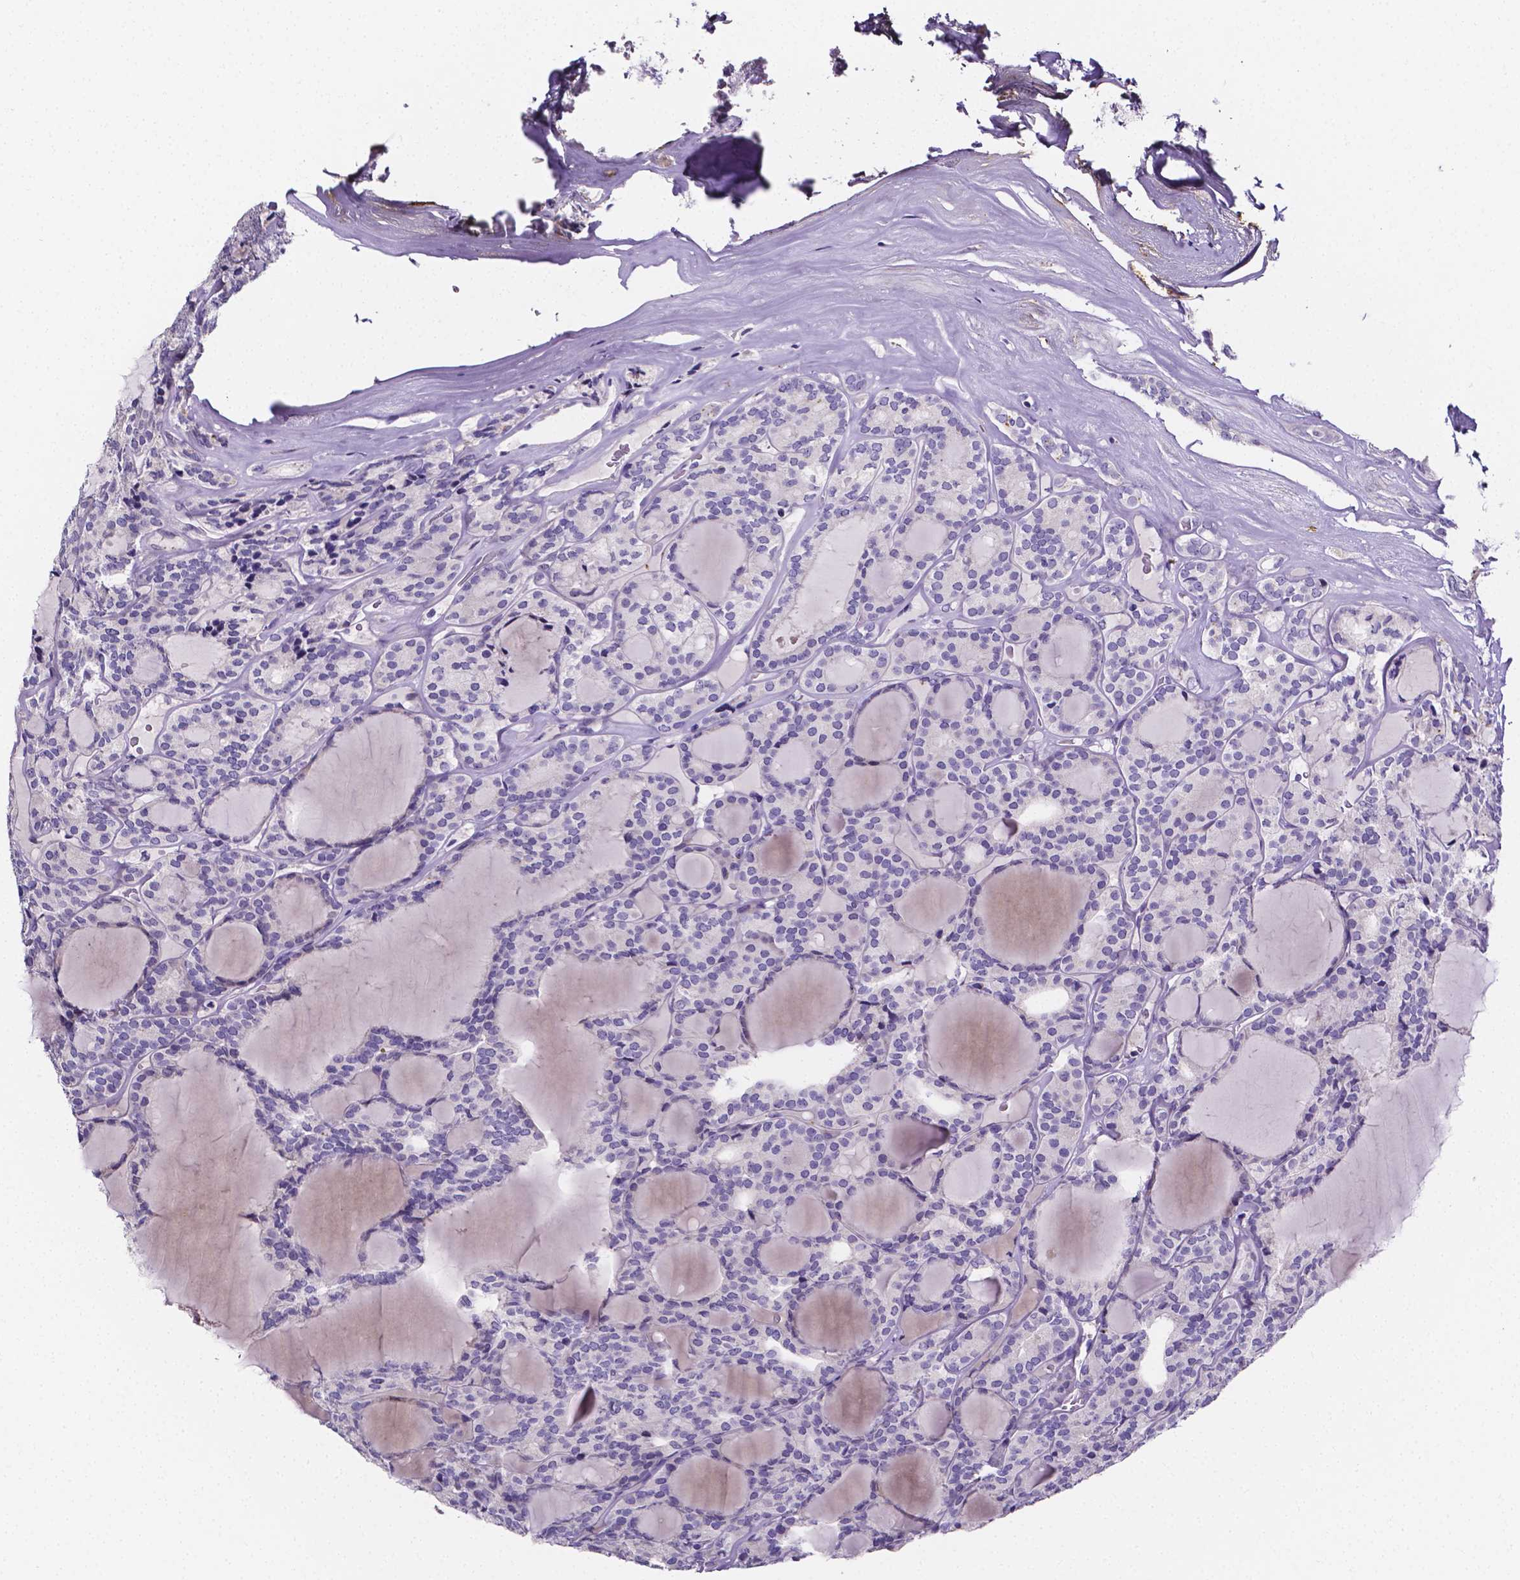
{"staining": {"intensity": "negative", "quantity": "none", "location": "none"}, "tissue": "thyroid cancer", "cell_type": "Tumor cells", "image_type": "cancer", "snomed": [{"axis": "morphology", "description": "Follicular adenoma carcinoma, NOS"}, {"axis": "topography", "description": "Thyroid gland"}], "caption": "There is no significant positivity in tumor cells of thyroid follicular adenoma carcinoma.", "gene": "NRGN", "patient": {"sex": "male", "age": 74}}